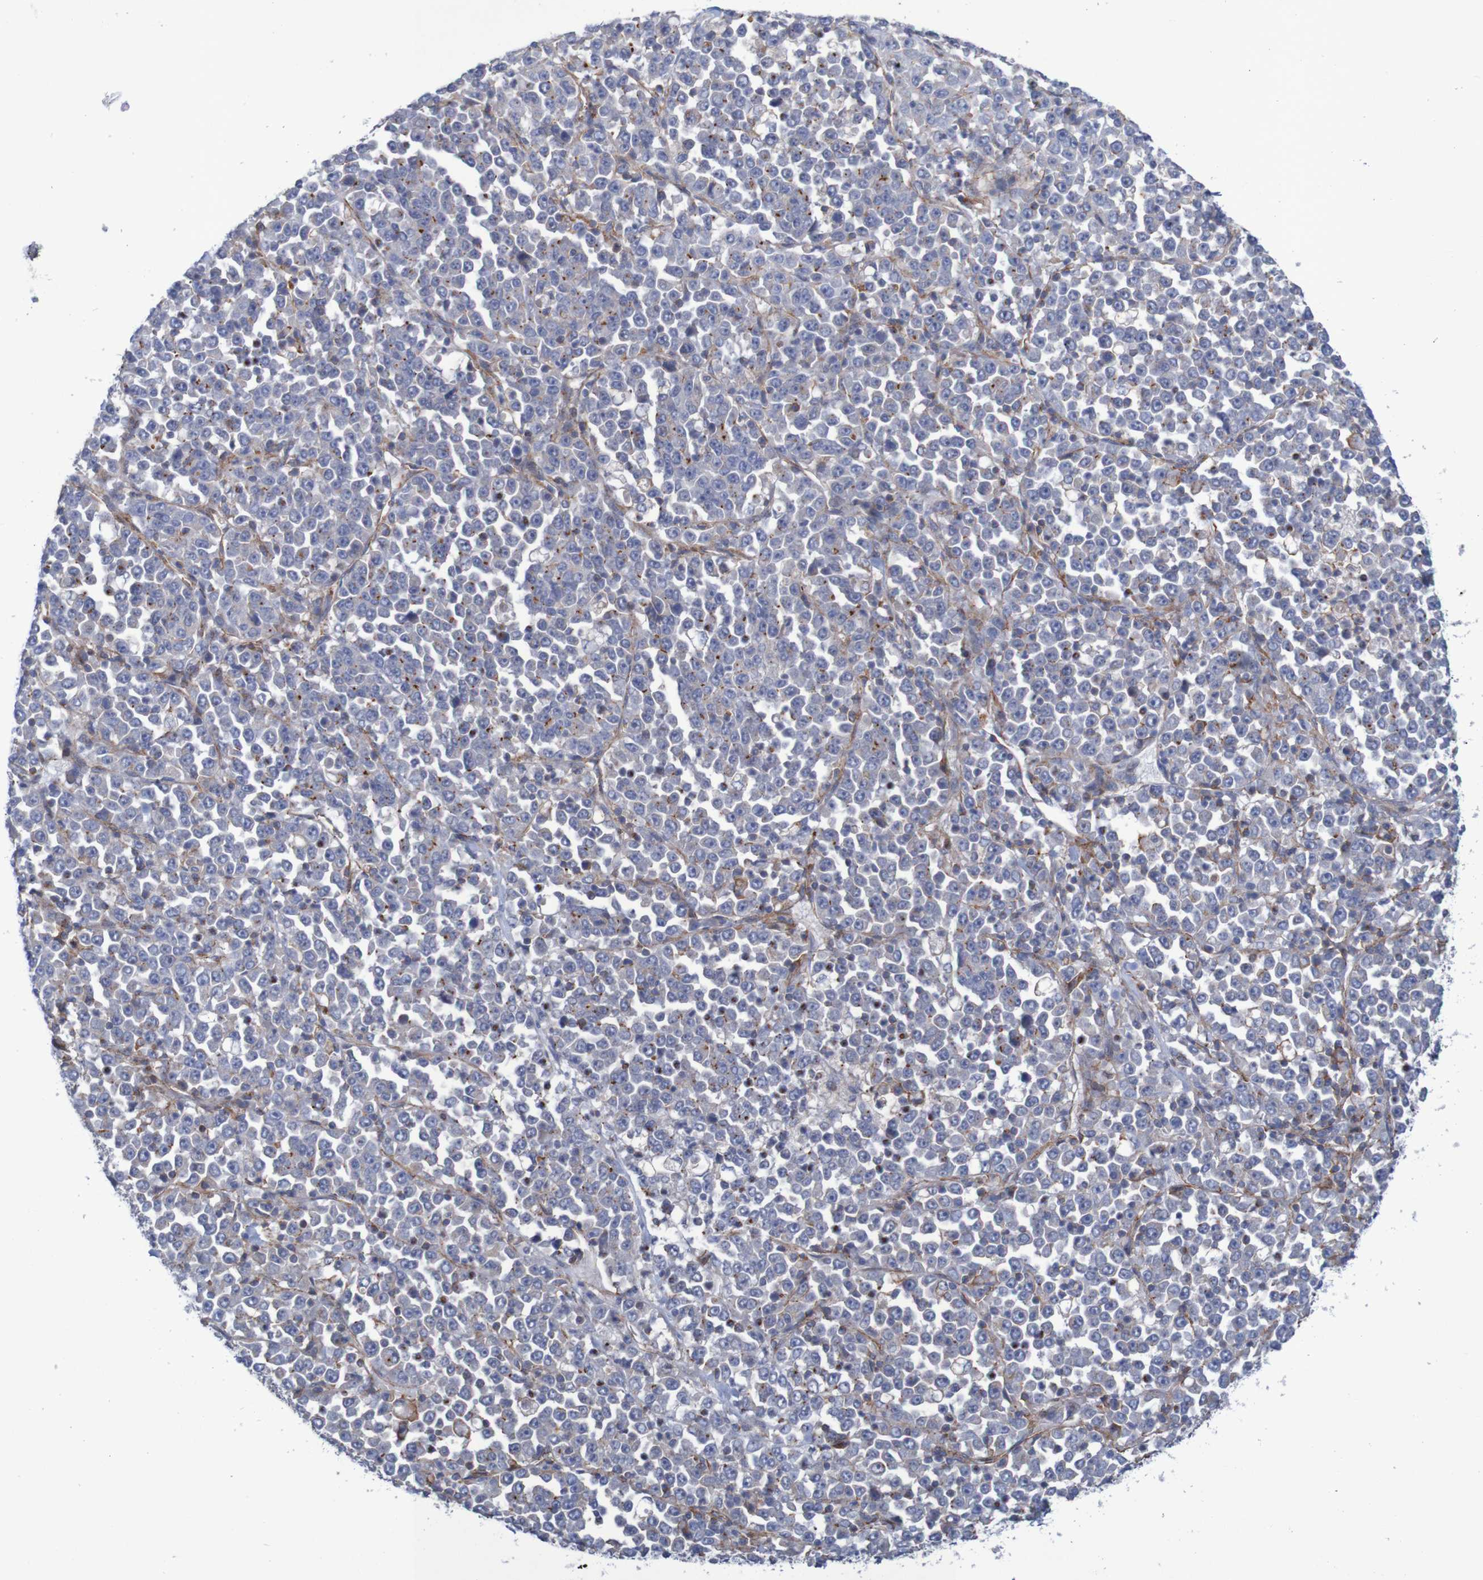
{"staining": {"intensity": "negative", "quantity": "none", "location": "none"}, "tissue": "stomach cancer", "cell_type": "Tumor cells", "image_type": "cancer", "snomed": [{"axis": "morphology", "description": "Normal tissue, NOS"}, {"axis": "morphology", "description": "Adenocarcinoma, NOS"}, {"axis": "topography", "description": "Stomach, upper"}, {"axis": "topography", "description": "Stomach"}], "caption": "DAB immunohistochemical staining of stomach adenocarcinoma exhibits no significant expression in tumor cells.", "gene": "NECTIN2", "patient": {"sex": "male", "age": 59}}